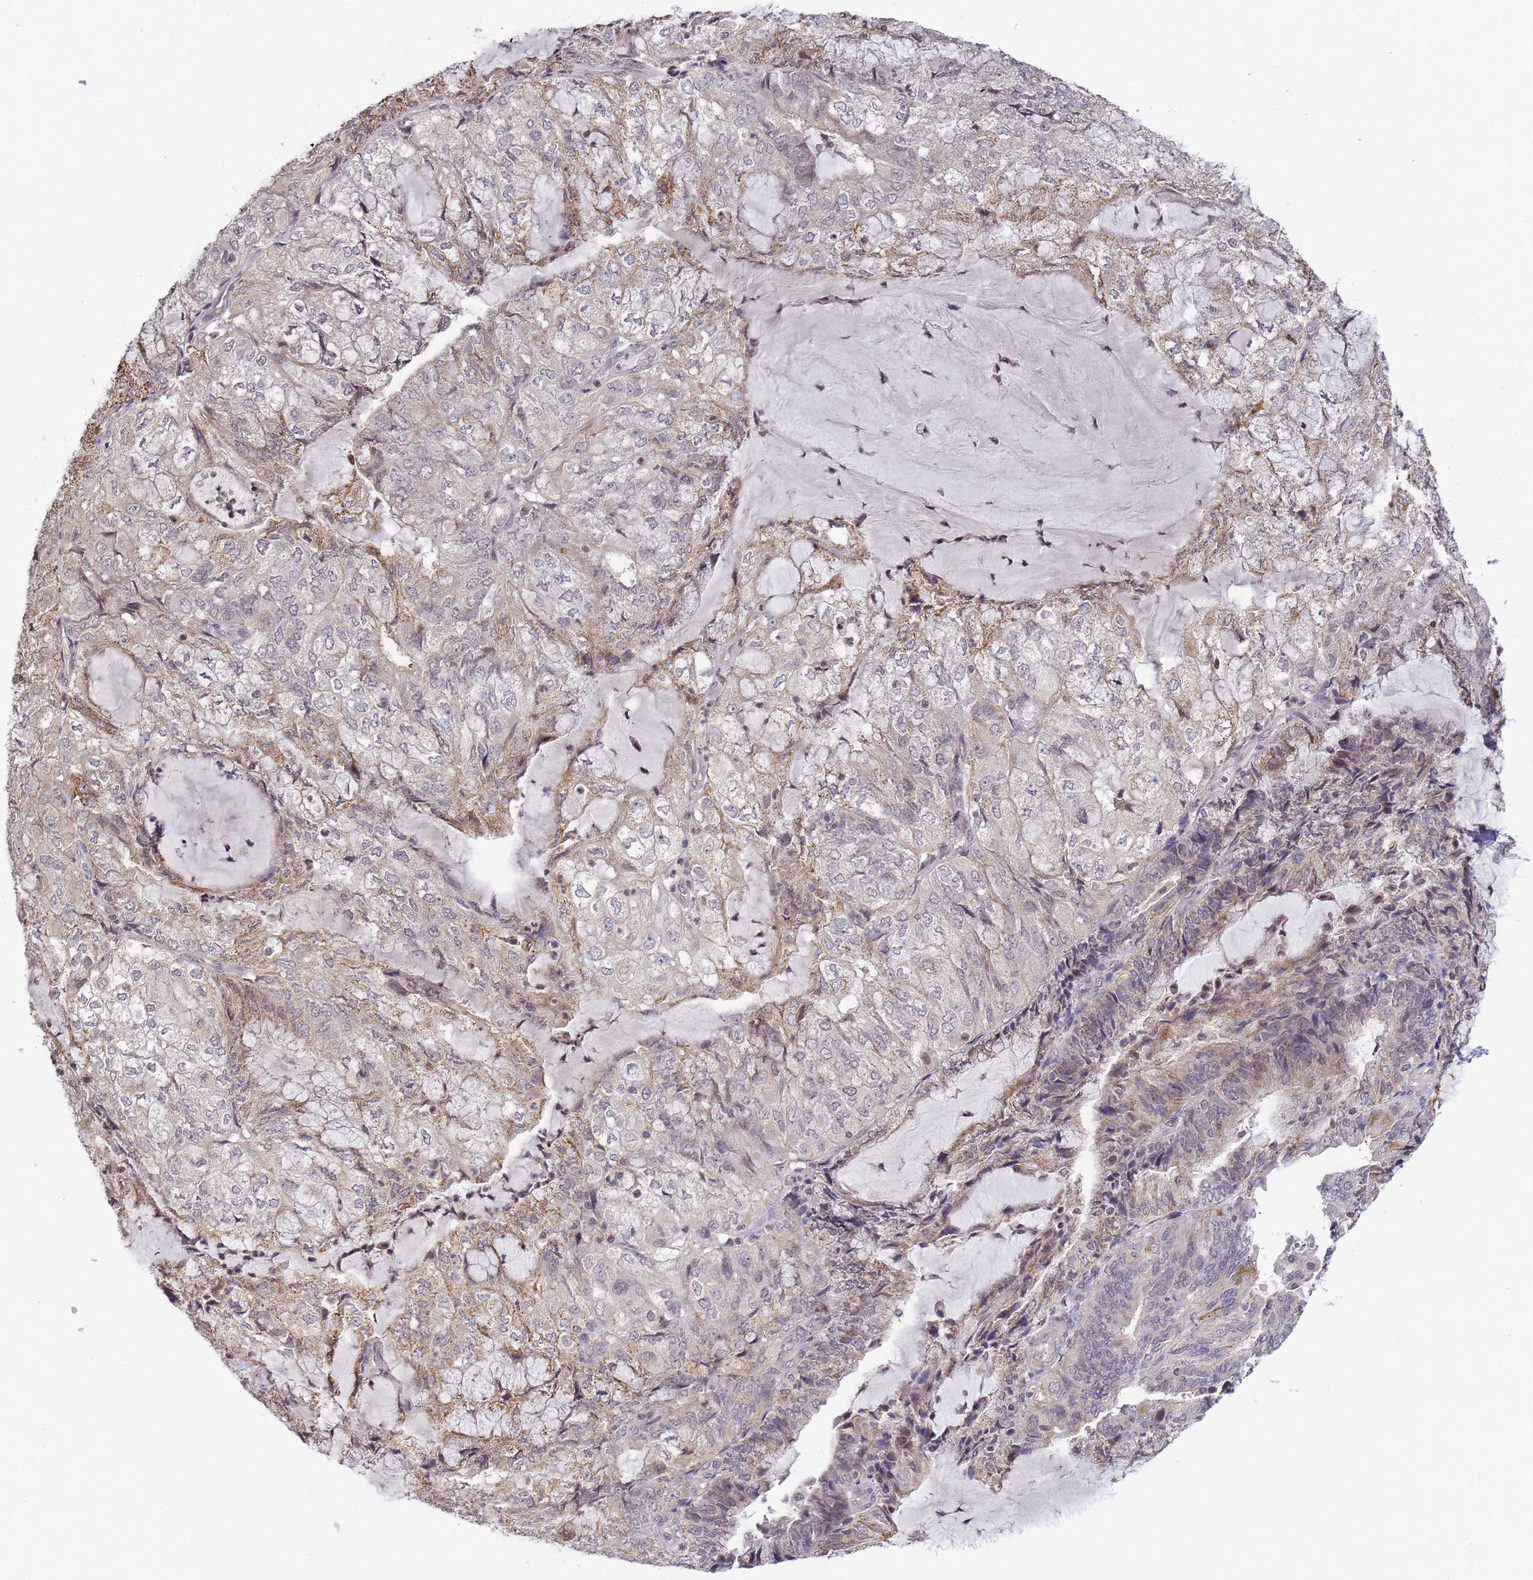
{"staining": {"intensity": "negative", "quantity": "none", "location": "none"}, "tissue": "endometrial cancer", "cell_type": "Tumor cells", "image_type": "cancer", "snomed": [{"axis": "morphology", "description": "Adenocarcinoma, NOS"}, {"axis": "topography", "description": "Endometrium"}], "caption": "Tumor cells are negative for brown protein staining in endometrial cancer (adenocarcinoma).", "gene": "MYL7", "patient": {"sex": "female", "age": 81}}